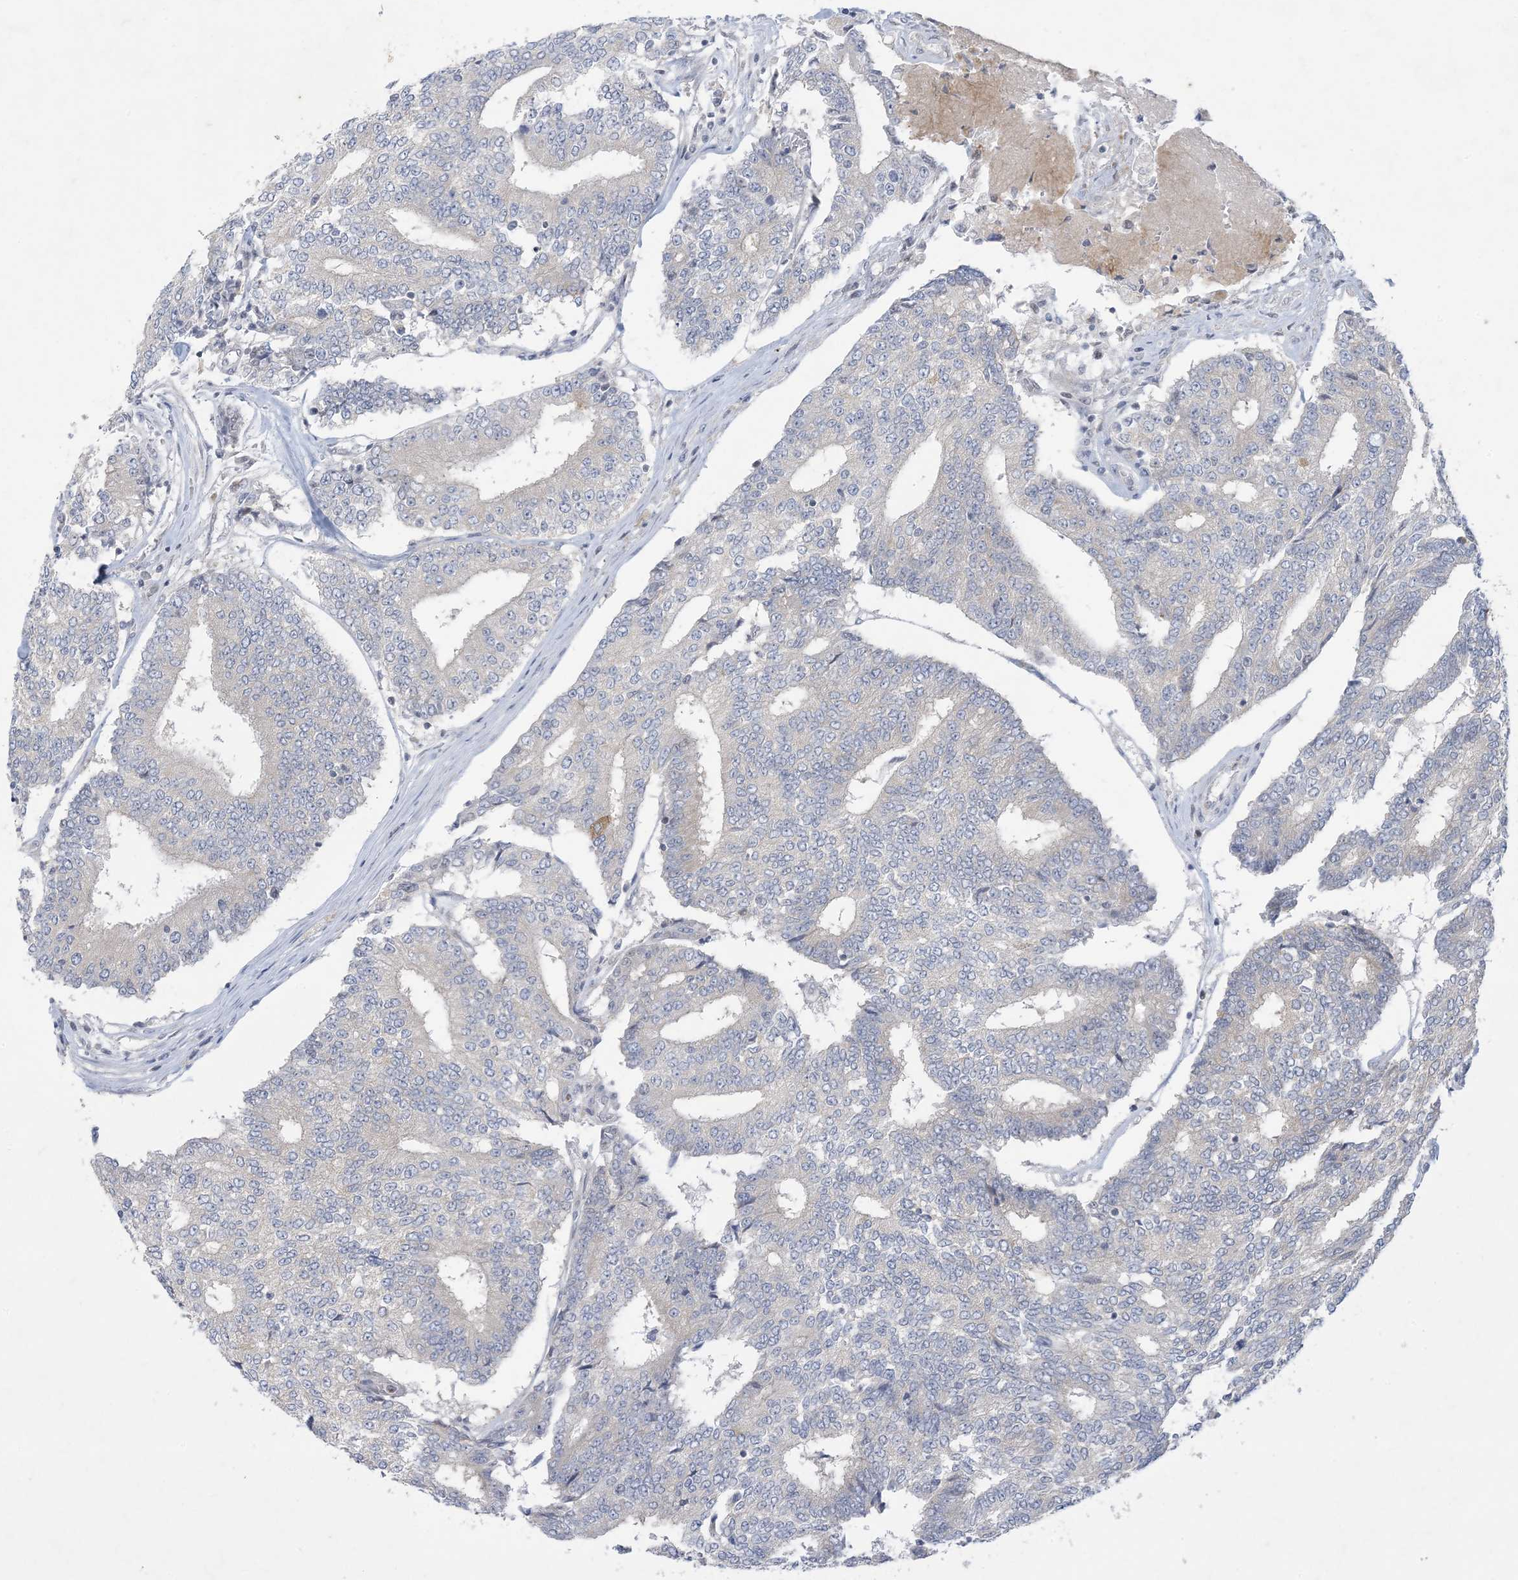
{"staining": {"intensity": "negative", "quantity": "none", "location": "none"}, "tissue": "prostate cancer", "cell_type": "Tumor cells", "image_type": "cancer", "snomed": [{"axis": "morphology", "description": "Normal tissue, NOS"}, {"axis": "morphology", "description": "Adenocarcinoma, High grade"}, {"axis": "topography", "description": "Prostate"}, {"axis": "topography", "description": "Seminal veicle"}], "caption": "This photomicrograph is of prostate high-grade adenocarcinoma stained with immunohistochemistry to label a protein in brown with the nuclei are counter-stained blue. There is no positivity in tumor cells.", "gene": "KIF3A", "patient": {"sex": "male", "age": 55}}